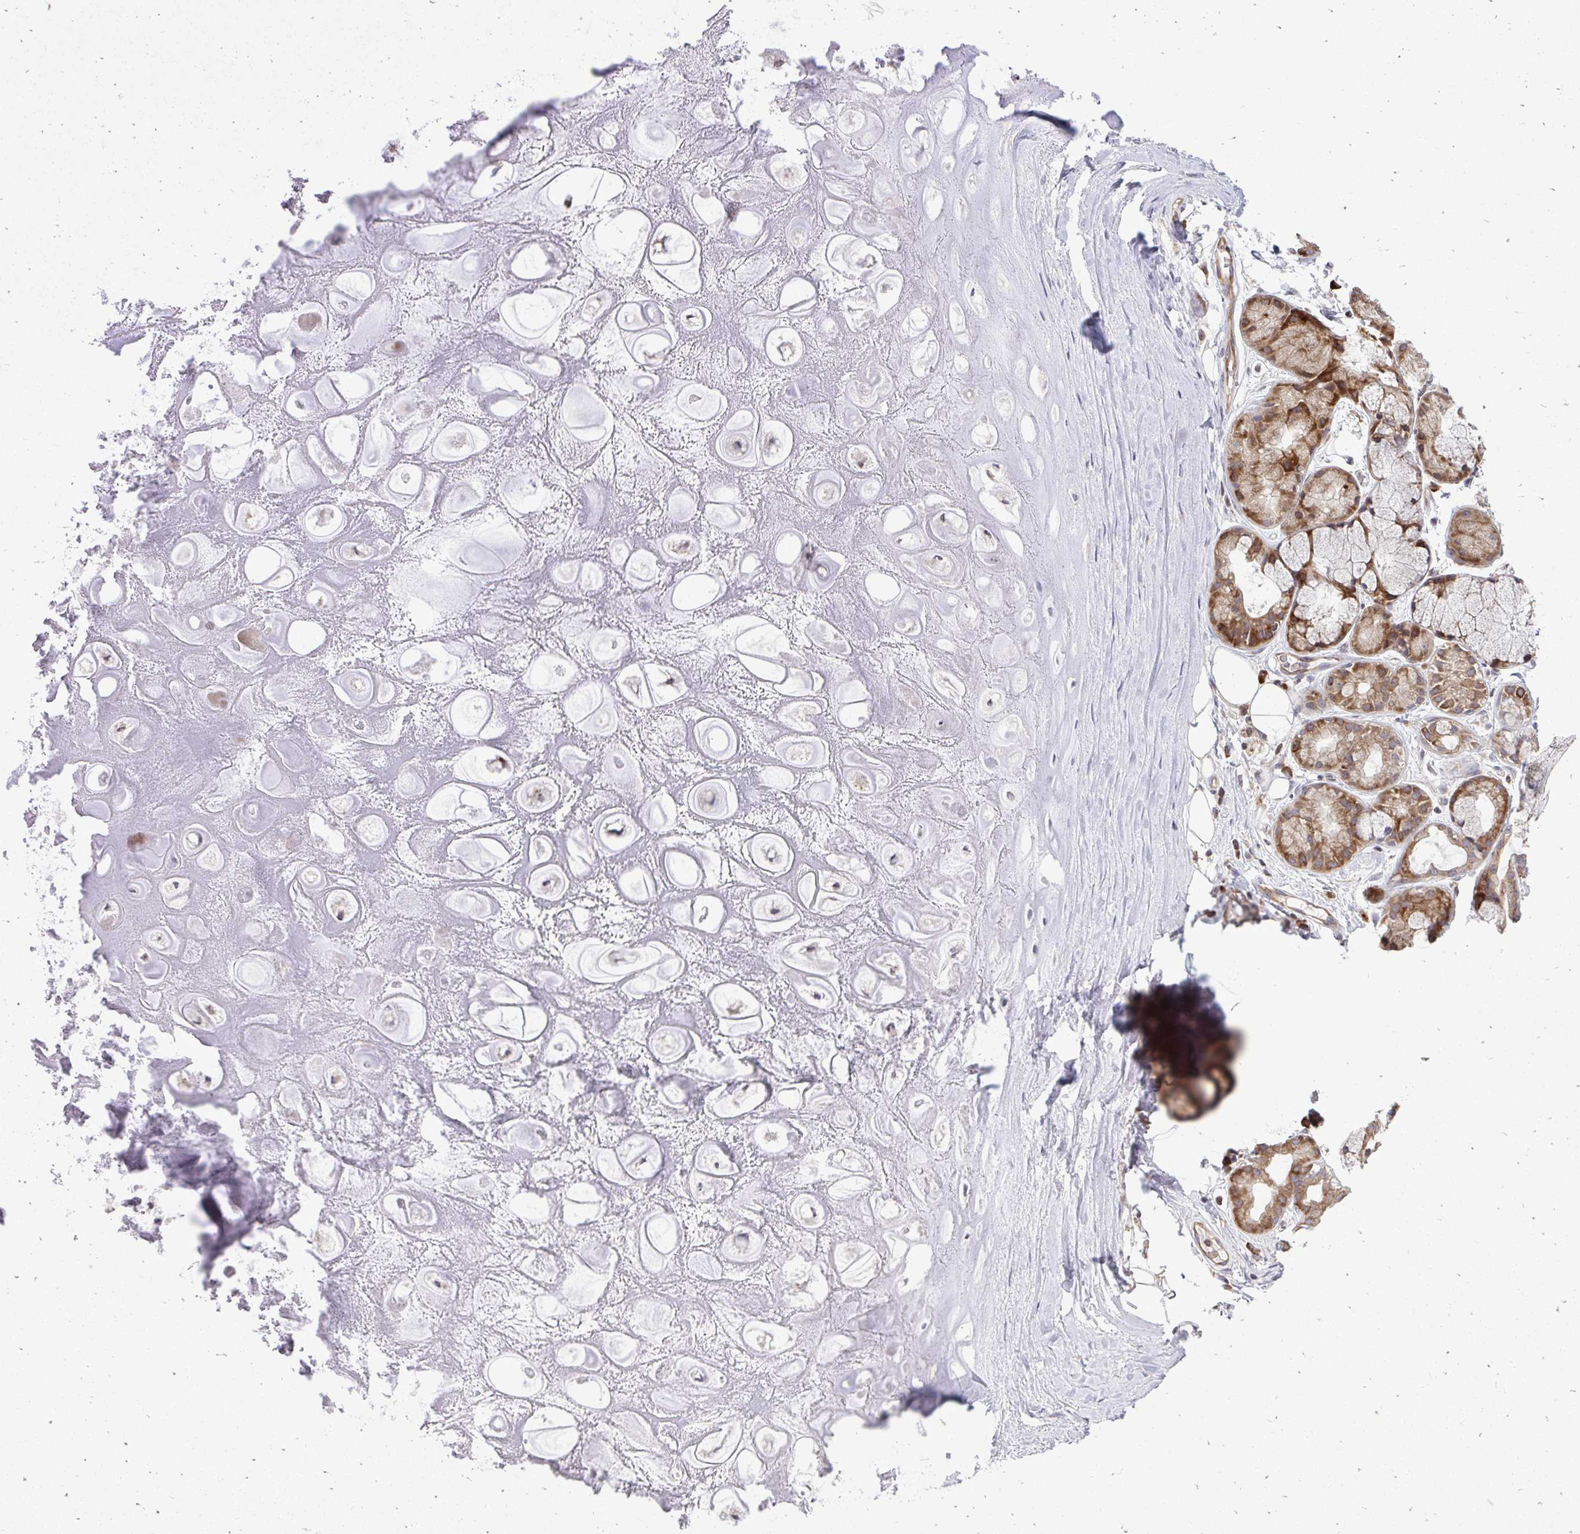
{"staining": {"intensity": "negative", "quantity": "none", "location": "none"}, "tissue": "adipose tissue", "cell_type": "Adipocytes", "image_type": "normal", "snomed": [{"axis": "morphology", "description": "Normal tissue, NOS"}, {"axis": "topography", "description": "Lymph node"}, {"axis": "topography", "description": "Cartilage tissue"}, {"axis": "topography", "description": "Nasopharynx"}], "caption": "The photomicrograph demonstrates no staining of adipocytes in normal adipose tissue. (DAB immunohistochemistry with hematoxylin counter stain).", "gene": "METTL9", "patient": {"sex": "male", "age": 63}}